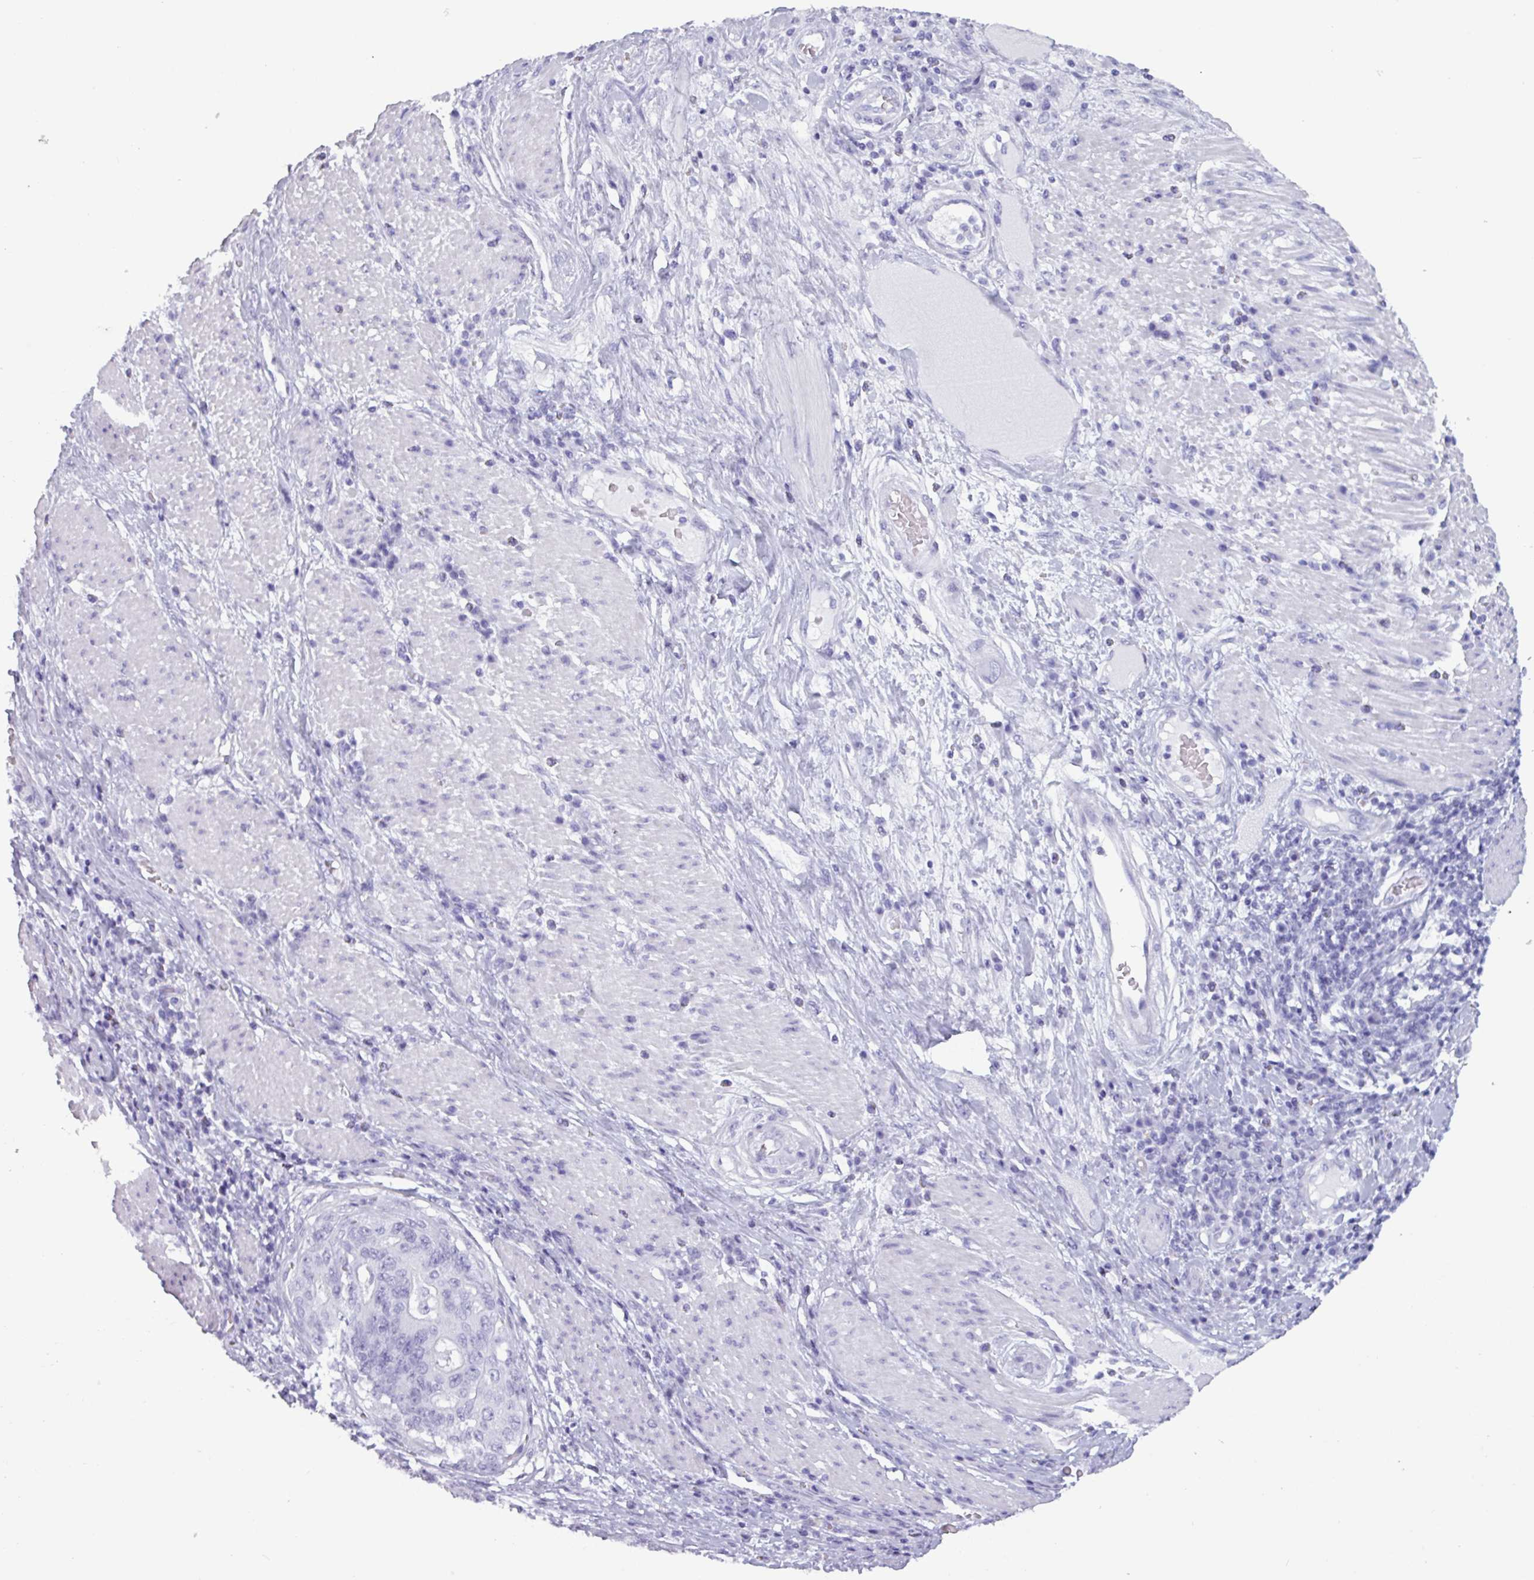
{"staining": {"intensity": "negative", "quantity": "none", "location": "none"}, "tissue": "stomach cancer", "cell_type": "Tumor cells", "image_type": "cancer", "snomed": [{"axis": "morphology", "description": "Normal tissue, NOS"}, {"axis": "morphology", "description": "Adenocarcinoma, NOS"}, {"axis": "topography", "description": "Stomach"}], "caption": "Micrograph shows no protein positivity in tumor cells of stomach adenocarcinoma tissue.", "gene": "CAMK1", "patient": {"sex": "female", "age": 64}}